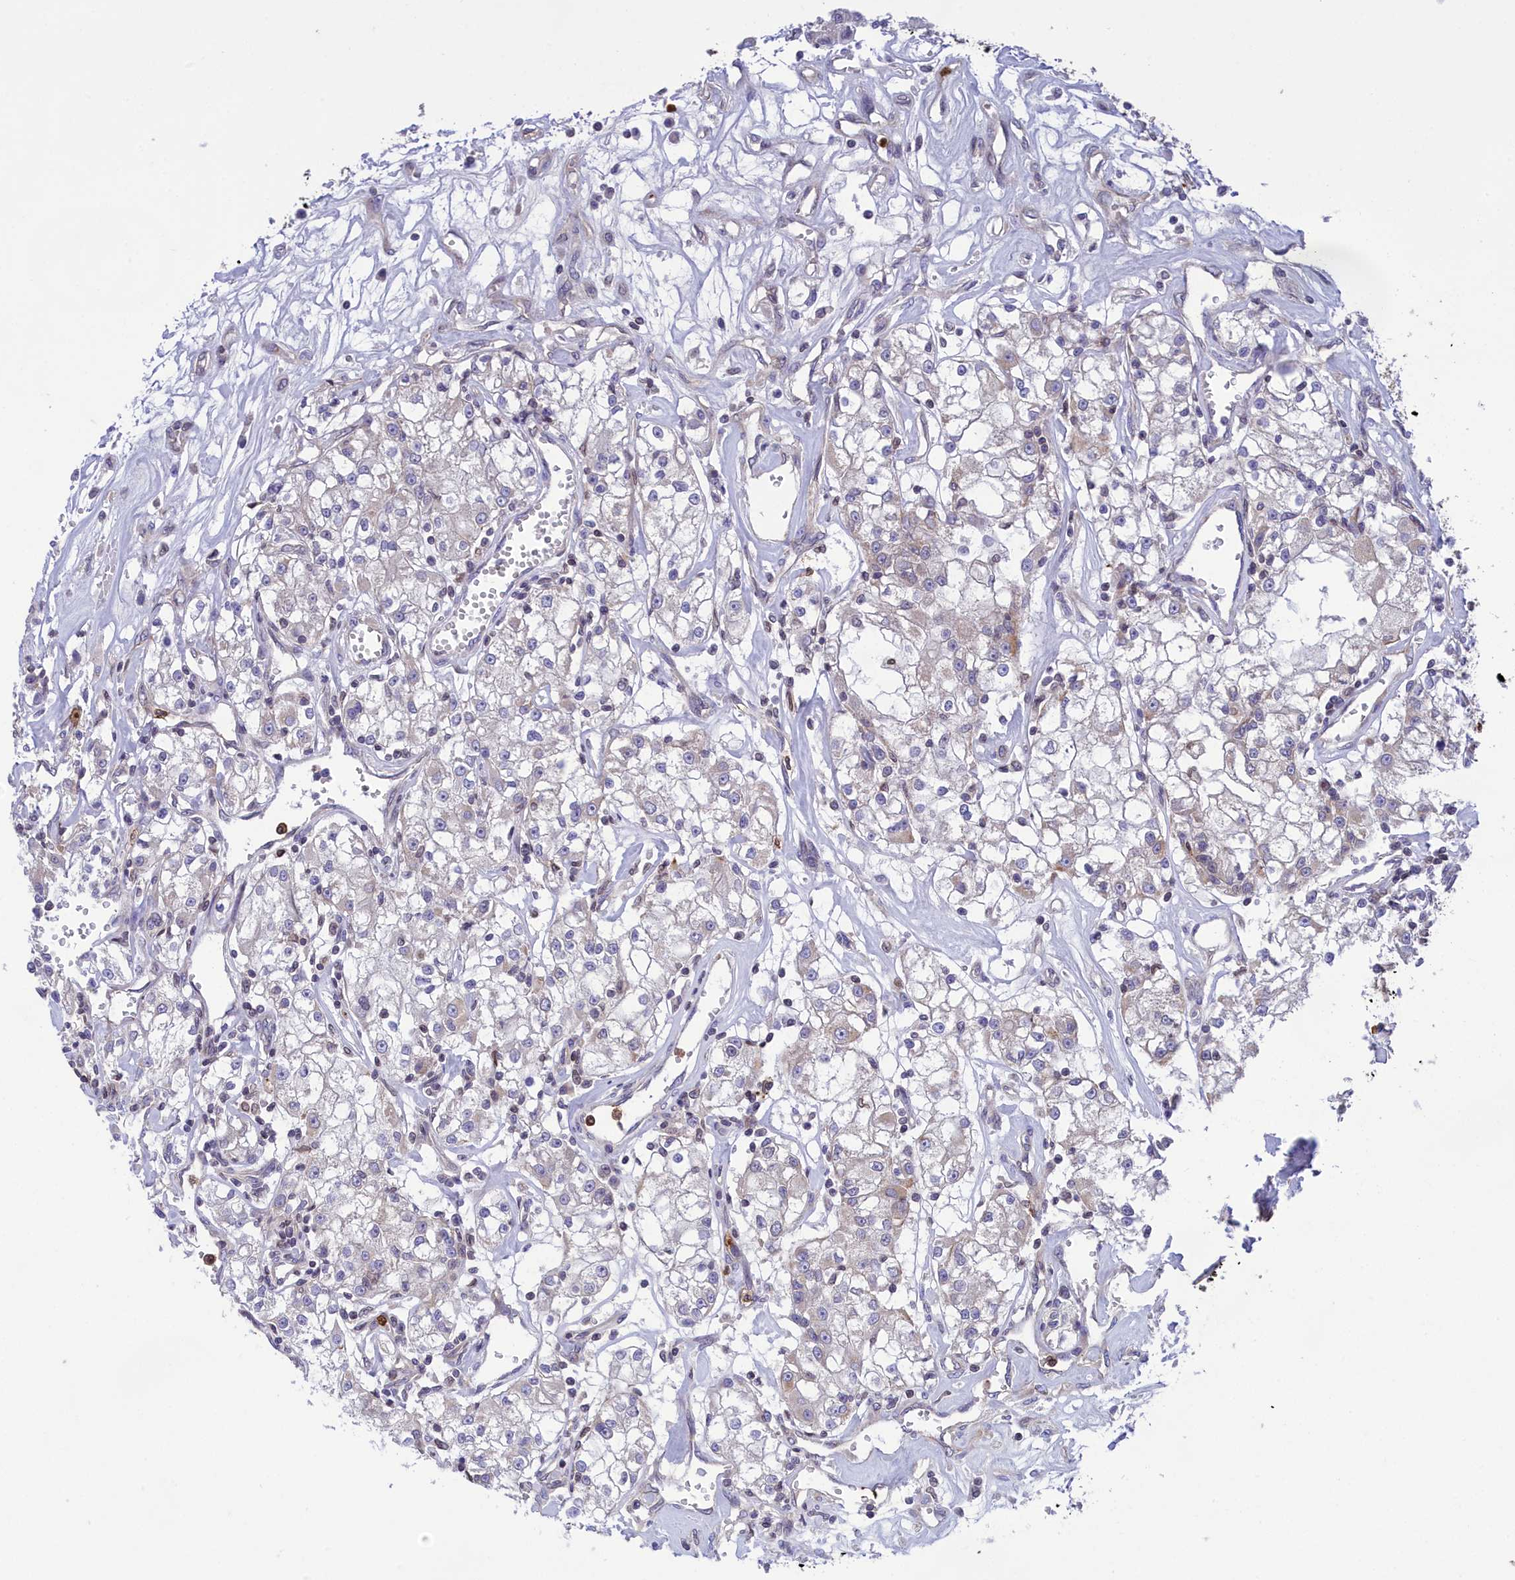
{"staining": {"intensity": "negative", "quantity": "none", "location": "none"}, "tissue": "renal cancer", "cell_type": "Tumor cells", "image_type": "cancer", "snomed": [{"axis": "morphology", "description": "Adenocarcinoma, NOS"}, {"axis": "topography", "description": "Kidney"}], "caption": "Renal adenocarcinoma stained for a protein using immunohistochemistry (IHC) reveals no positivity tumor cells.", "gene": "PKHD1L1", "patient": {"sex": "female", "age": 59}}